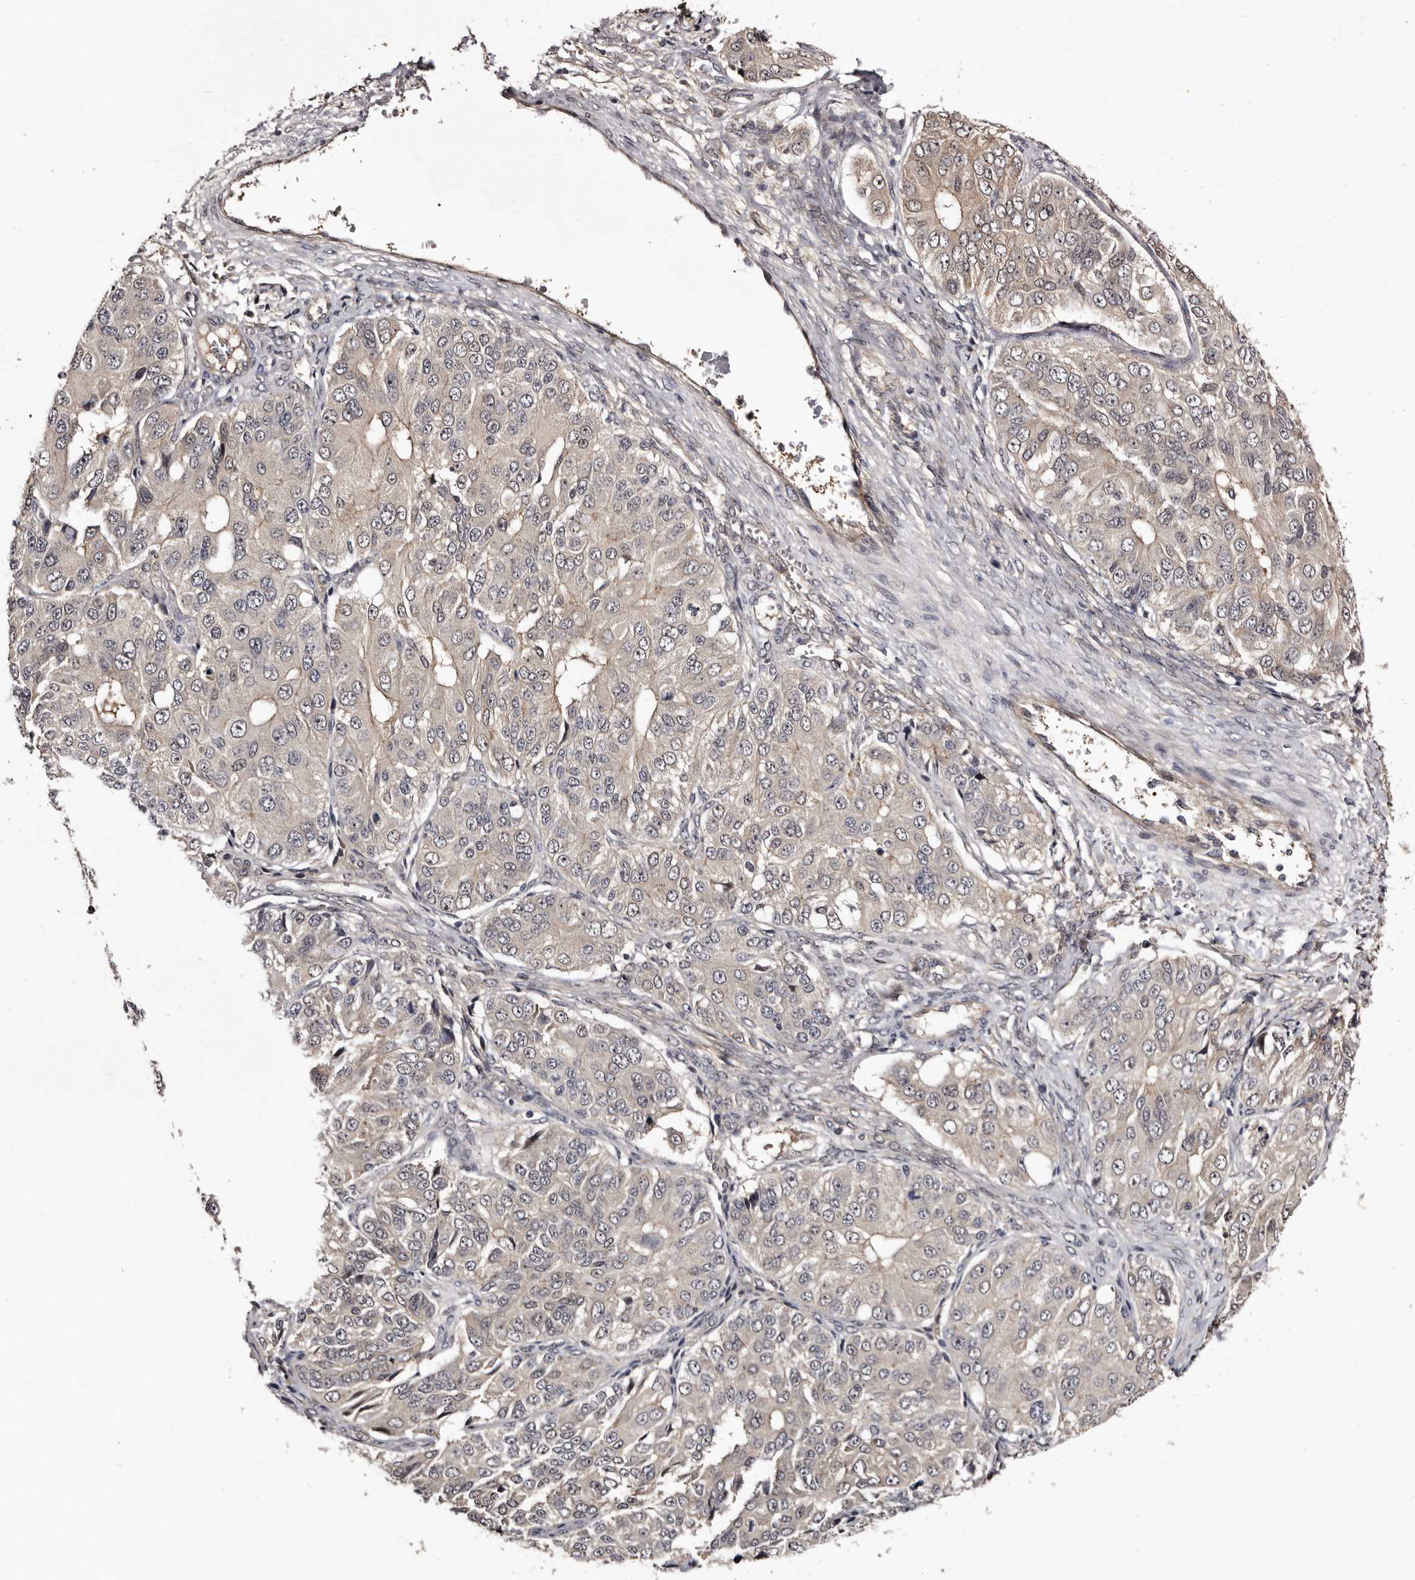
{"staining": {"intensity": "weak", "quantity": "<25%", "location": "cytoplasmic/membranous"}, "tissue": "ovarian cancer", "cell_type": "Tumor cells", "image_type": "cancer", "snomed": [{"axis": "morphology", "description": "Carcinoma, endometroid"}, {"axis": "topography", "description": "Ovary"}], "caption": "Immunohistochemistry (IHC) of human ovarian cancer (endometroid carcinoma) displays no positivity in tumor cells.", "gene": "LANCL2", "patient": {"sex": "female", "age": 51}}